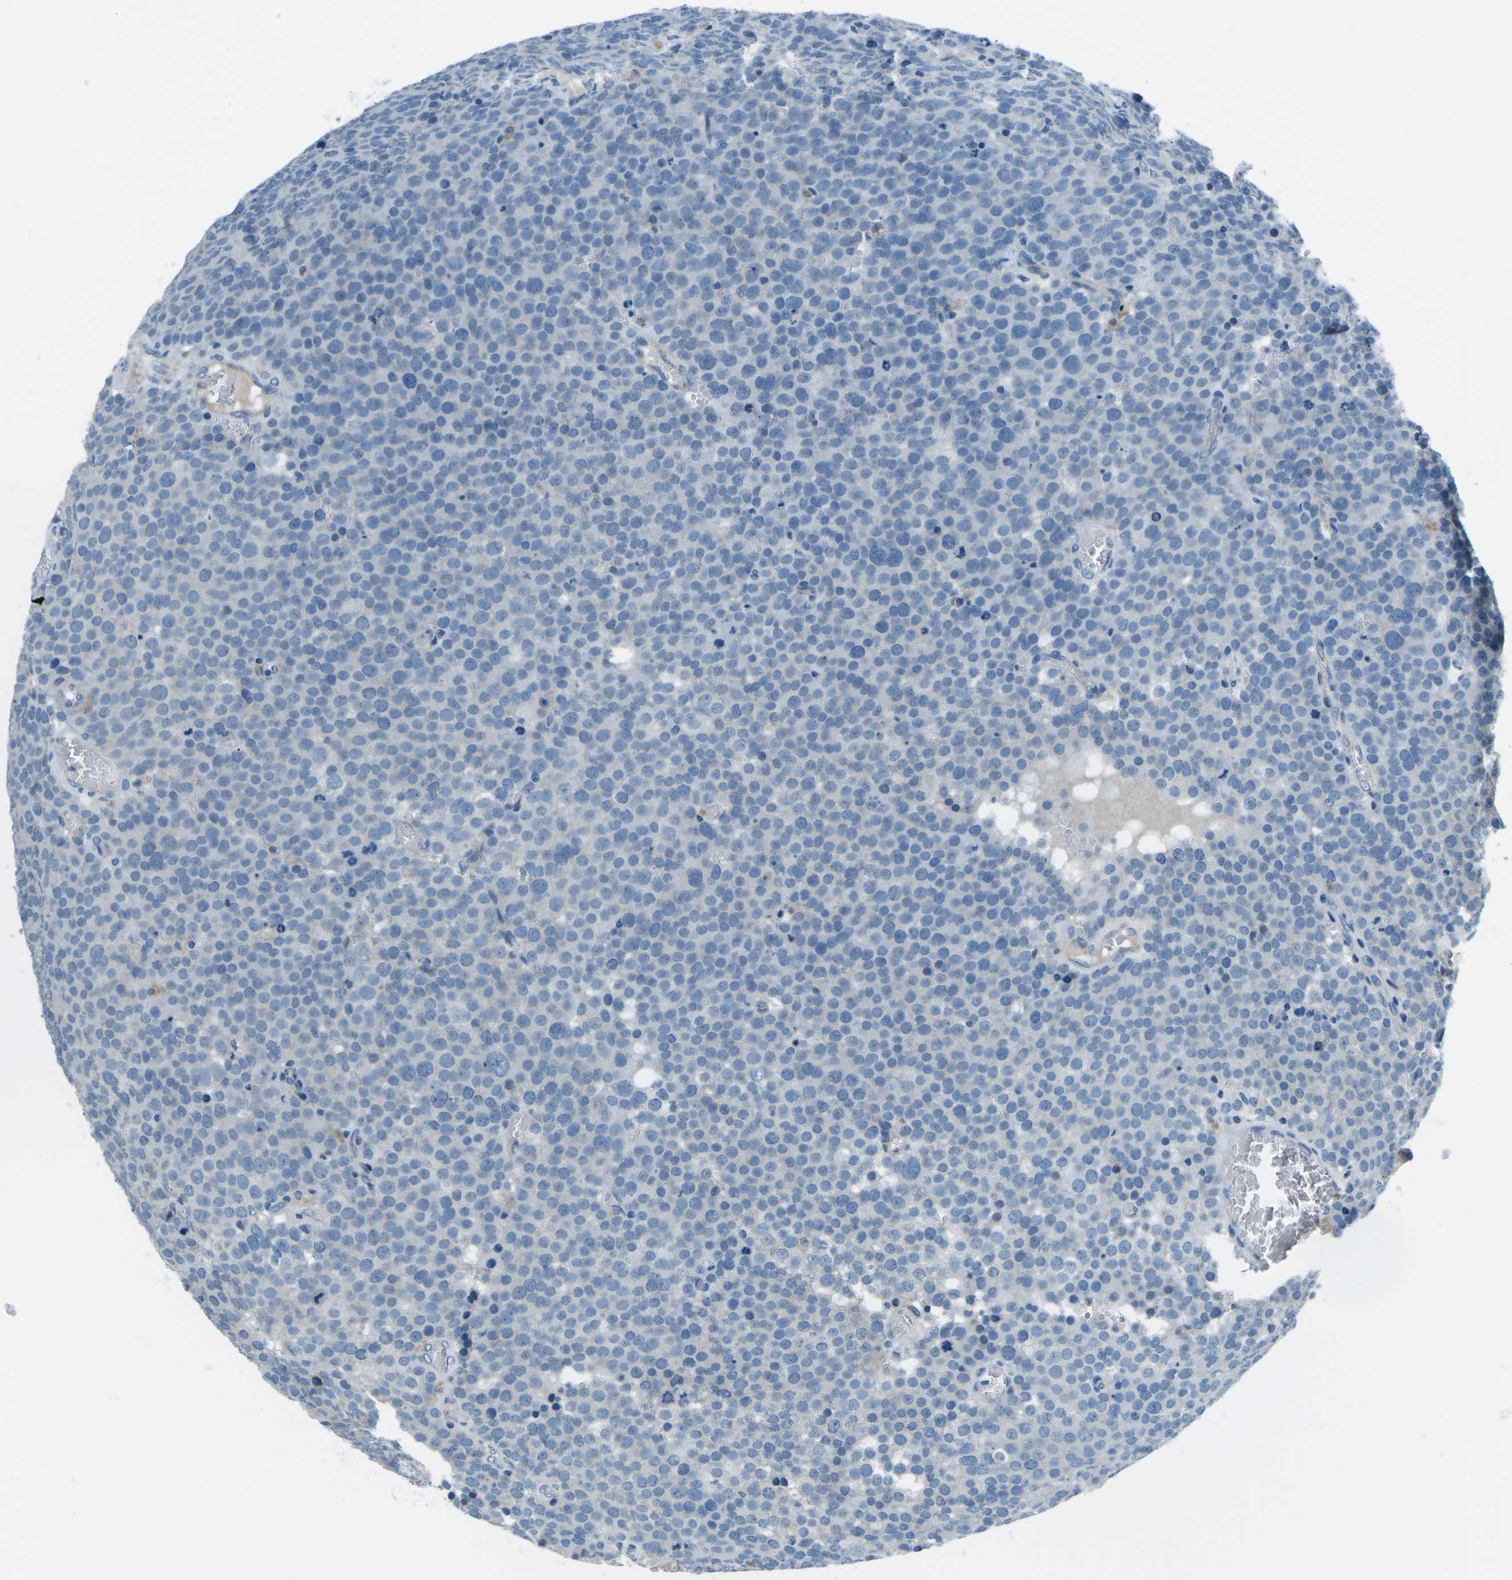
{"staining": {"intensity": "negative", "quantity": "none", "location": "none"}, "tissue": "testis cancer", "cell_type": "Tumor cells", "image_type": "cancer", "snomed": [{"axis": "morphology", "description": "Normal tissue, NOS"}, {"axis": "morphology", "description": "Seminoma, NOS"}, {"axis": "topography", "description": "Testis"}], "caption": "A histopathology image of human testis cancer is negative for staining in tumor cells.", "gene": "CD1D", "patient": {"sex": "male", "age": 71}}